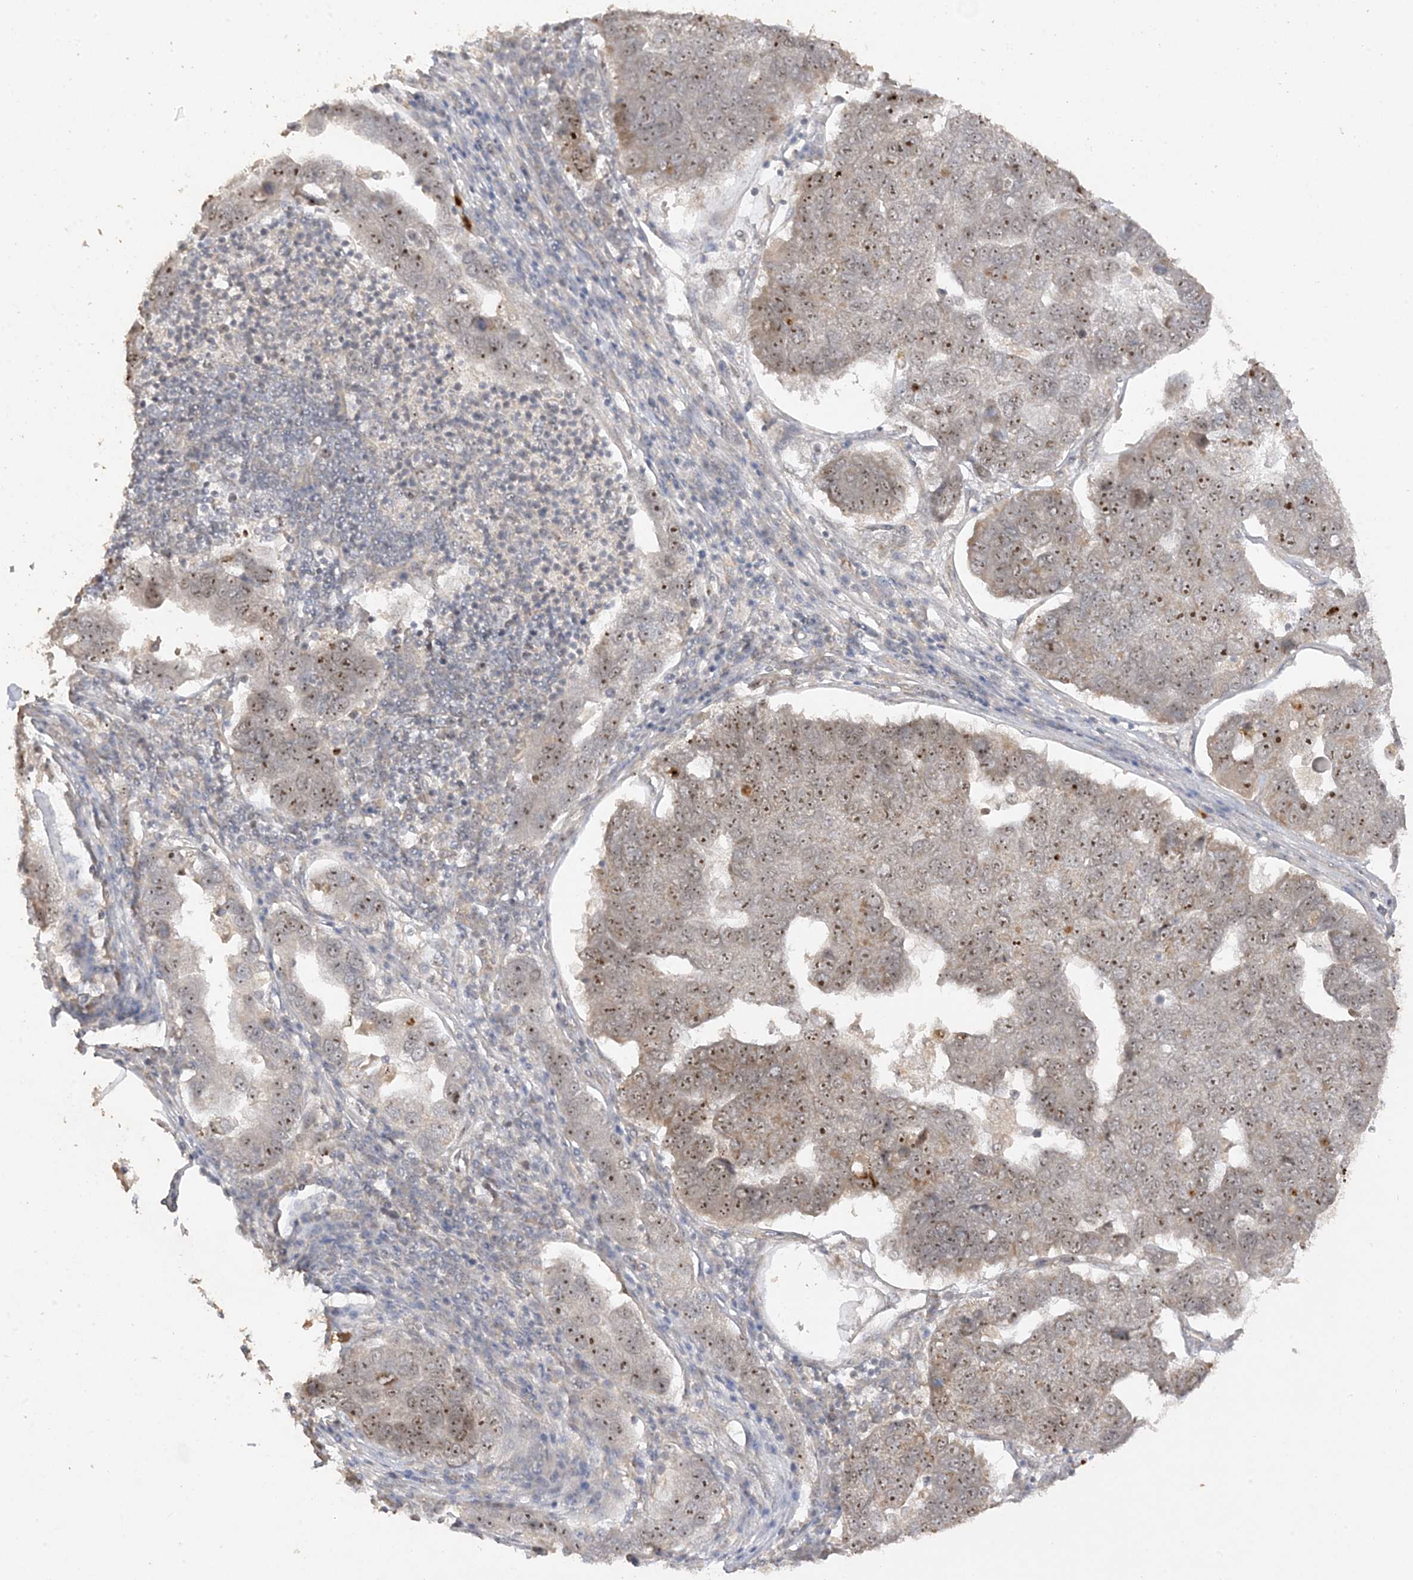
{"staining": {"intensity": "moderate", "quantity": ">75%", "location": "nuclear"}, "tissue": "pancreatic cancer", "cell_type": "Tumor cells", "image_type": "cancer", "snomed": [{"axis": "morphology", "description": "Adenocarcinoma, NOS"}, {"axis": "topography", "description": "Pancreas"}], "caption": "IHC (DAB (3,3'-diaminobenzidine)) staining of human adenocarcinoma (pancreatic) demonstrates moderate nuclear protein expression in approximately >75% of tumor cells.", "gene": "DDX18", "patient": {"sex": "female", "age": 61}}